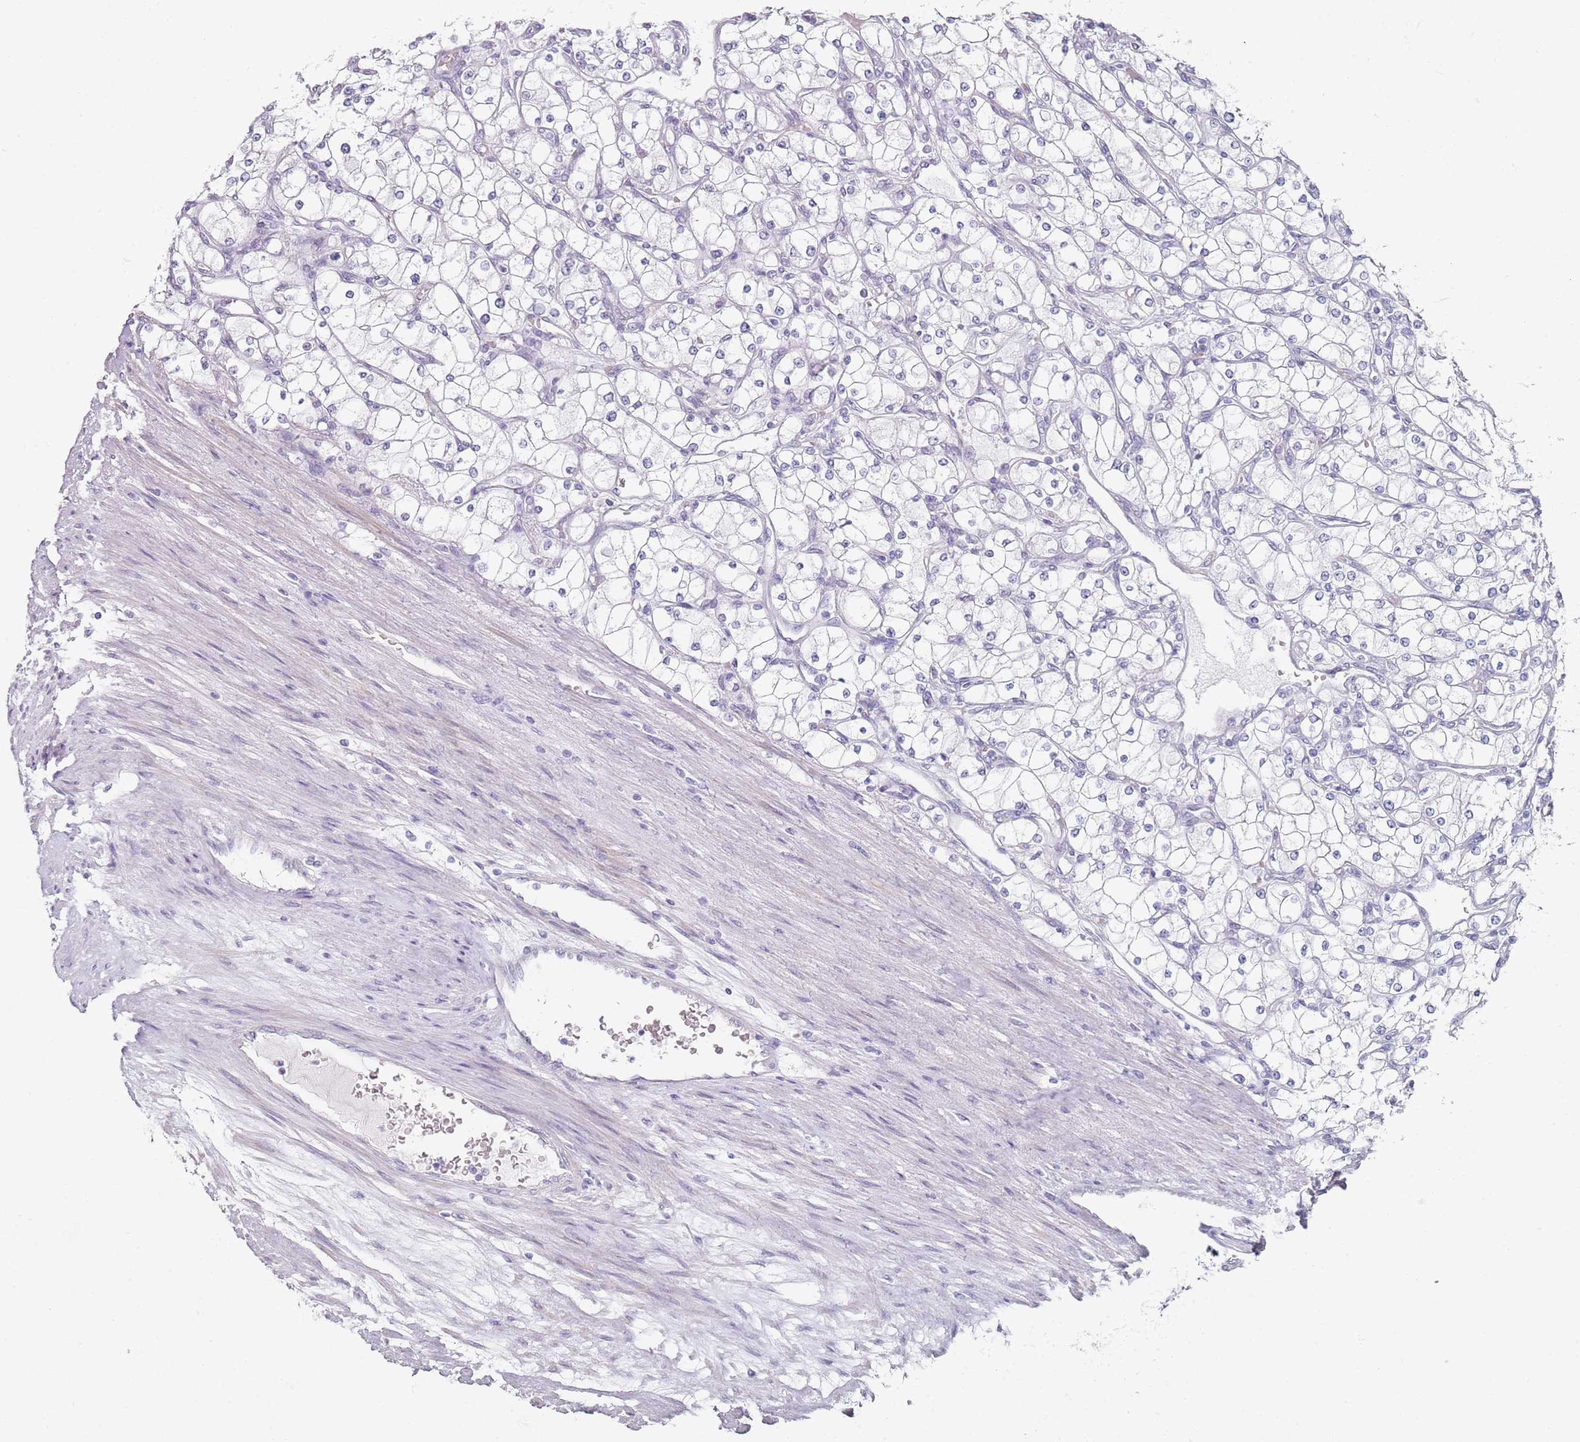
{"staining": {"intensity": "negative", "quantity": "none", "location": "none"}, "tissue": "renal cancer", "cell_type": "Tumor cells", "image_type": "cancer", "snomed": [{"axis": "morphology", "description": "Adenocarcinoma, NOS"}, {"axis": "topography", "description": "Kidney"}], "caption": "This is an immunohistochemistry micrograph of renal cancer. There is no expression in tumor cells.", "gene": "DNAH11", "patient": {"sex": "male", "age": 80}}